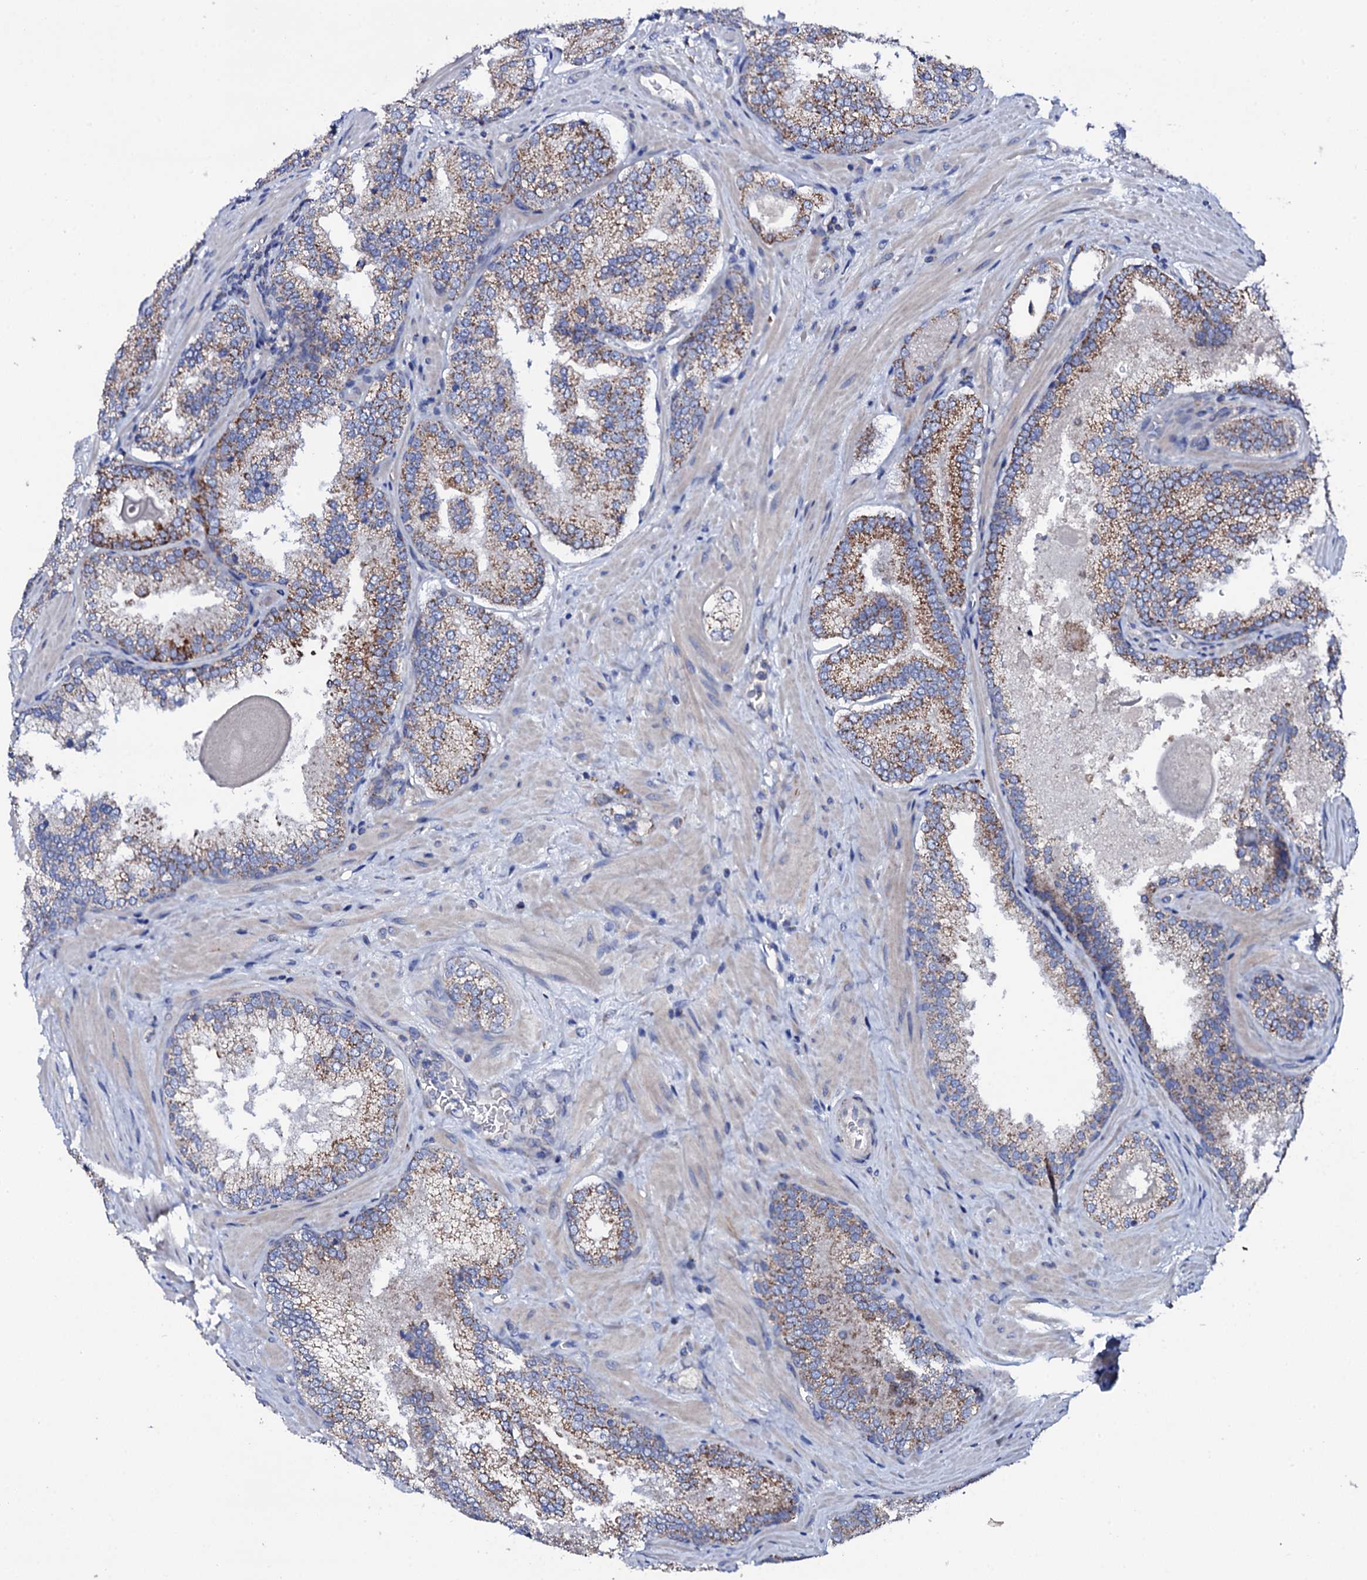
{"staining": {"intensity": "moderate", "quantity": ">75%", "location": "cytoplasmic/membranous"}, "tissue": "prostate cancer", "cell_type": "Tumor cells", "image_type": "cancer", "snomed": [{"axis": "morphology", "description": "Adenocarcinoma, Low grade"}, {"axis": "topography", "description": "Prostate"}], "caption": "Immunohistochemistry staining of prostate cancer (low-grade adenocarcinoma), which shows medium levels of moderate cytoplasmic/membranous staining in about >75% of tumor cells indicating moderate cytoplasmic/membranous protein positivity. The staining was performed using DAB (3,3'-diaminobenzidine) (brown) for protein detection and nuclei were counterstained in hematoxylin (blue).", "gene": "TCAF2", "patient": {"sex": "male", "age": 74}}